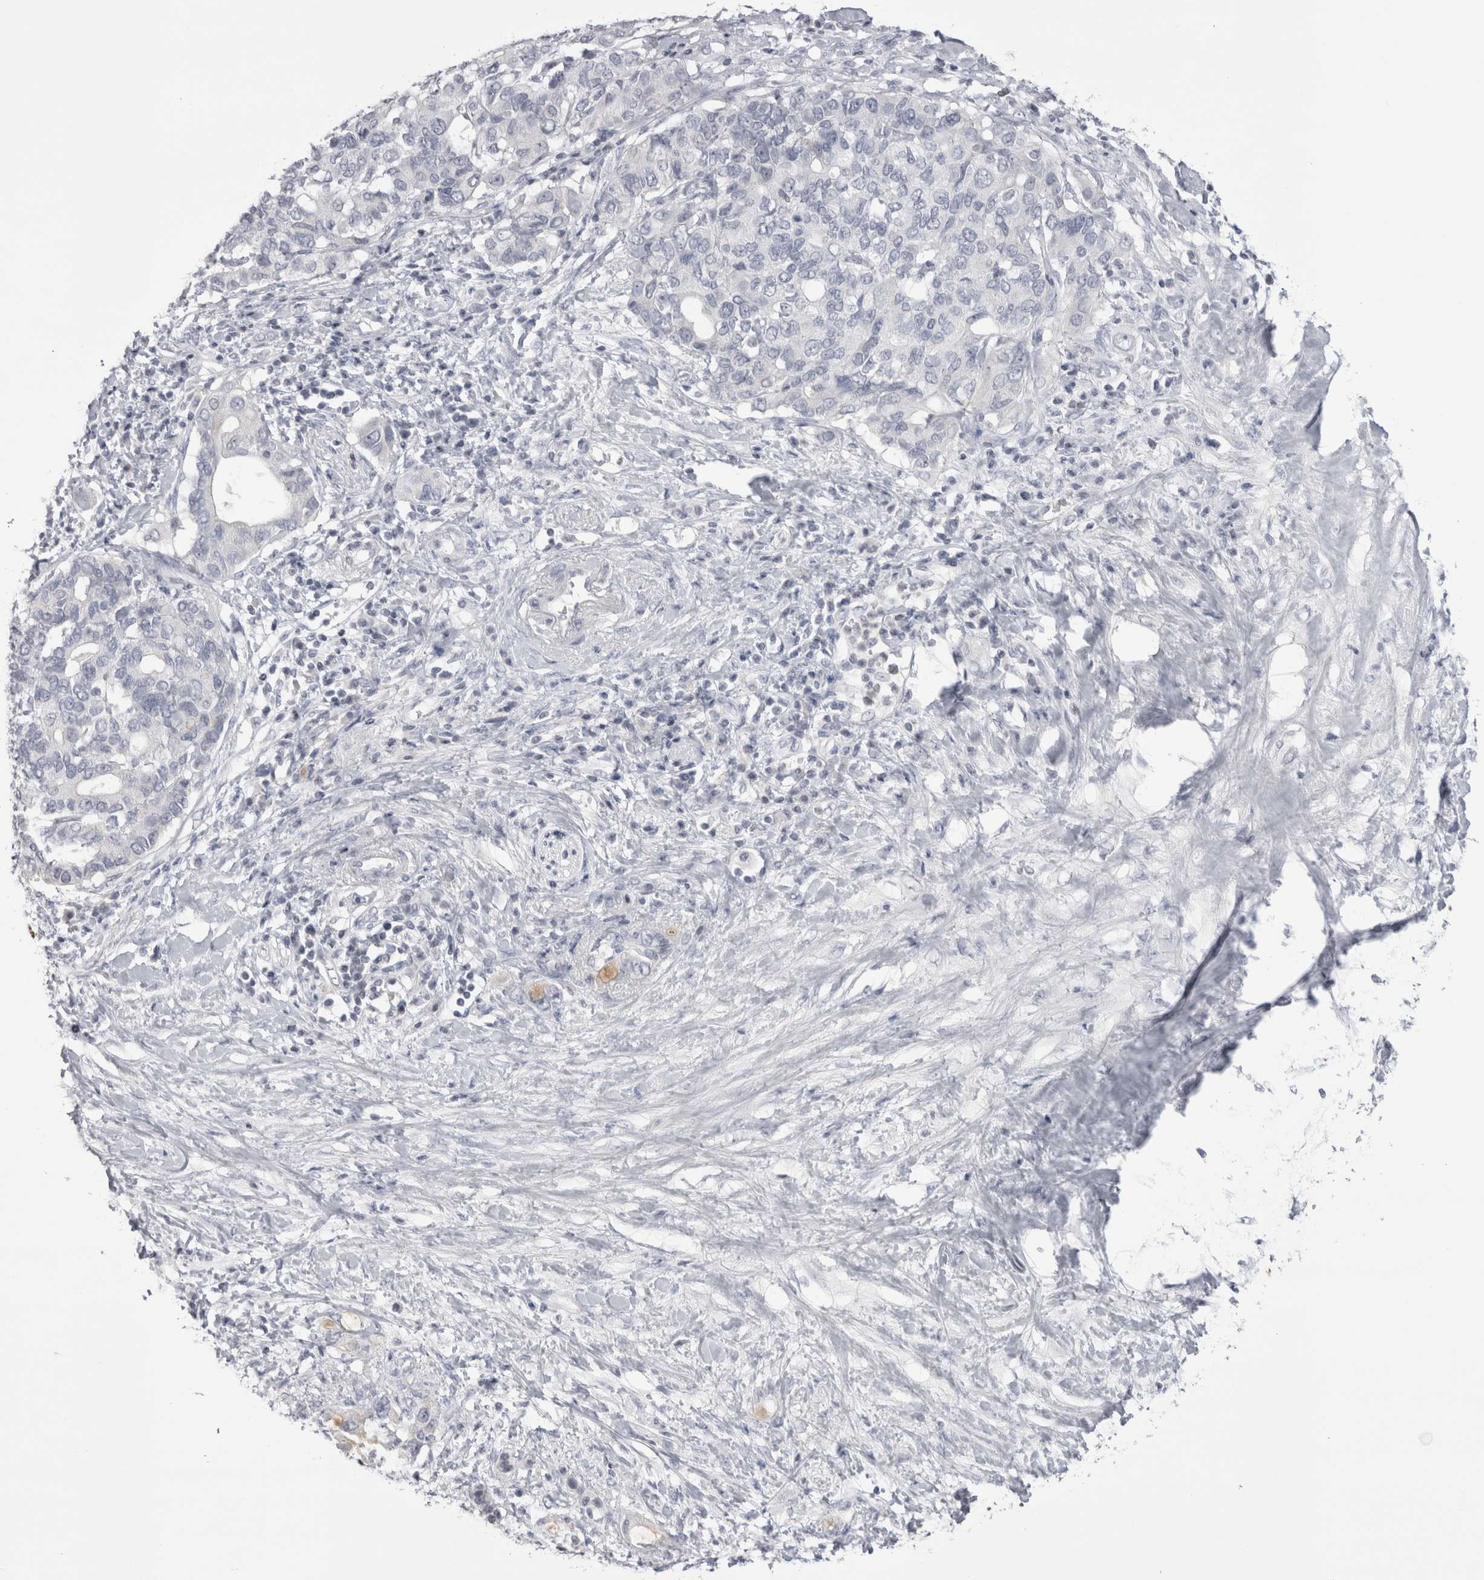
{"staining": {"intensity": "negative", "quantity": "none", "location": "none"}, "tissue": "pancreatic cancer", "cell_type": "Tumor cells", "image_type": "cancer", "snomed": [{"axis": "morphology", "description": "Adenocarcinoma, NOS"}, {"axis": "topography", "description": "Pancreas"}], "caption": "Immunohistochemical staining of adenocarcinoma (pancreatic) displays no significant positivity in tumor cells.", "gene": "FNDC8", "patient": {"sex": "female", "age": 56}}